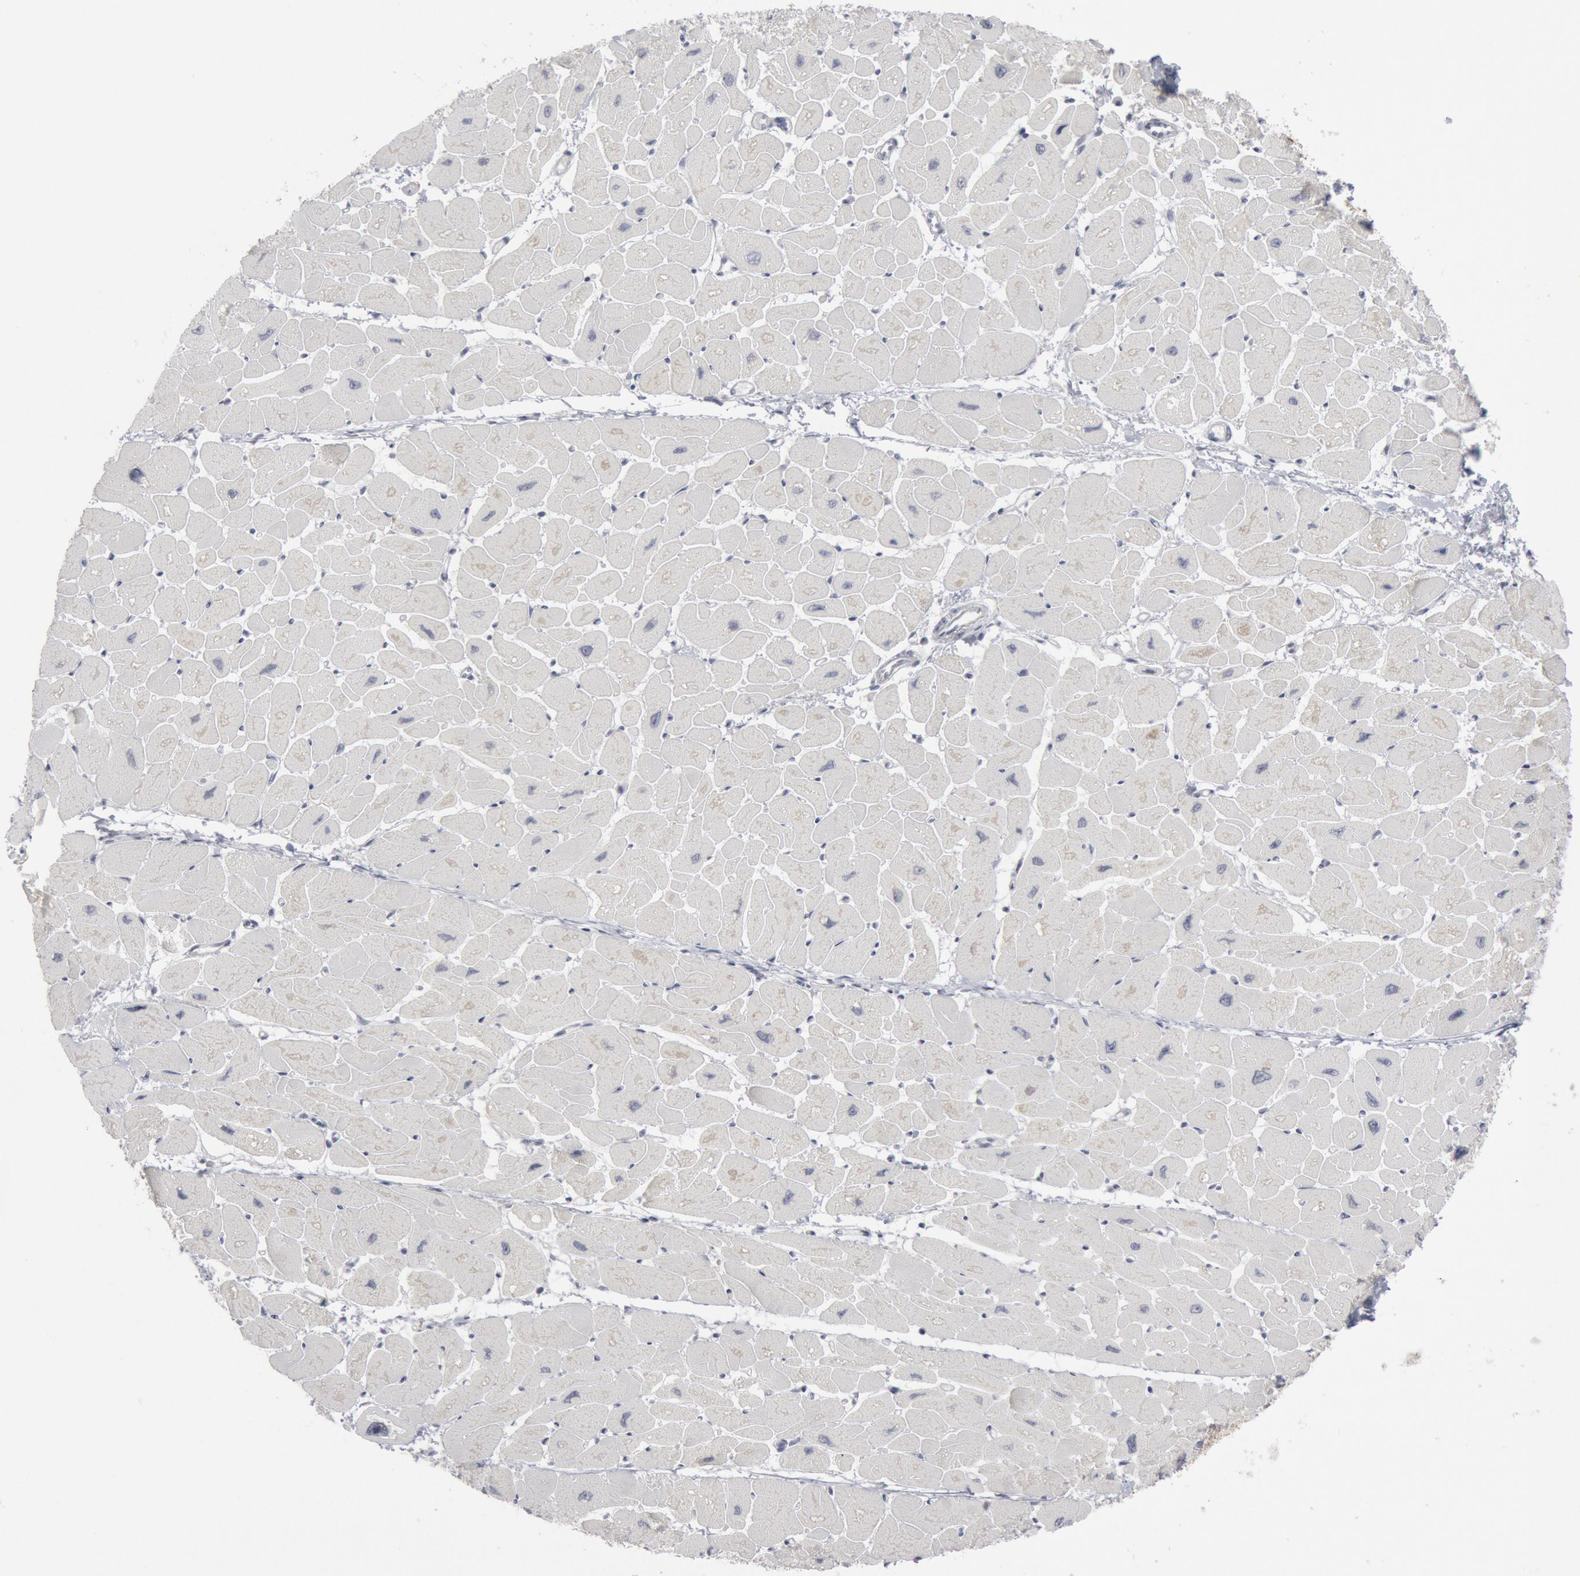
{"staining": {"intensity": "weak", "quantity": "<25%", "location": "cytoplasmic/membranous"}, "tissue": "heart muscle", "cell_type": "Cardiomyocytes", "image_type": "normal", "snomed": [{"axis": "morphology", "description": "Normal tissue, NOS"}, {"axis": "topography", "description": "Heart"}], "caption": "High power microscopy image of an IHC histopathology image of normal heart muscle, revealing no significant expression in cardiomyocytes.", "gene": "CASP9", "patient": {"sex": "female", "age": 54}}